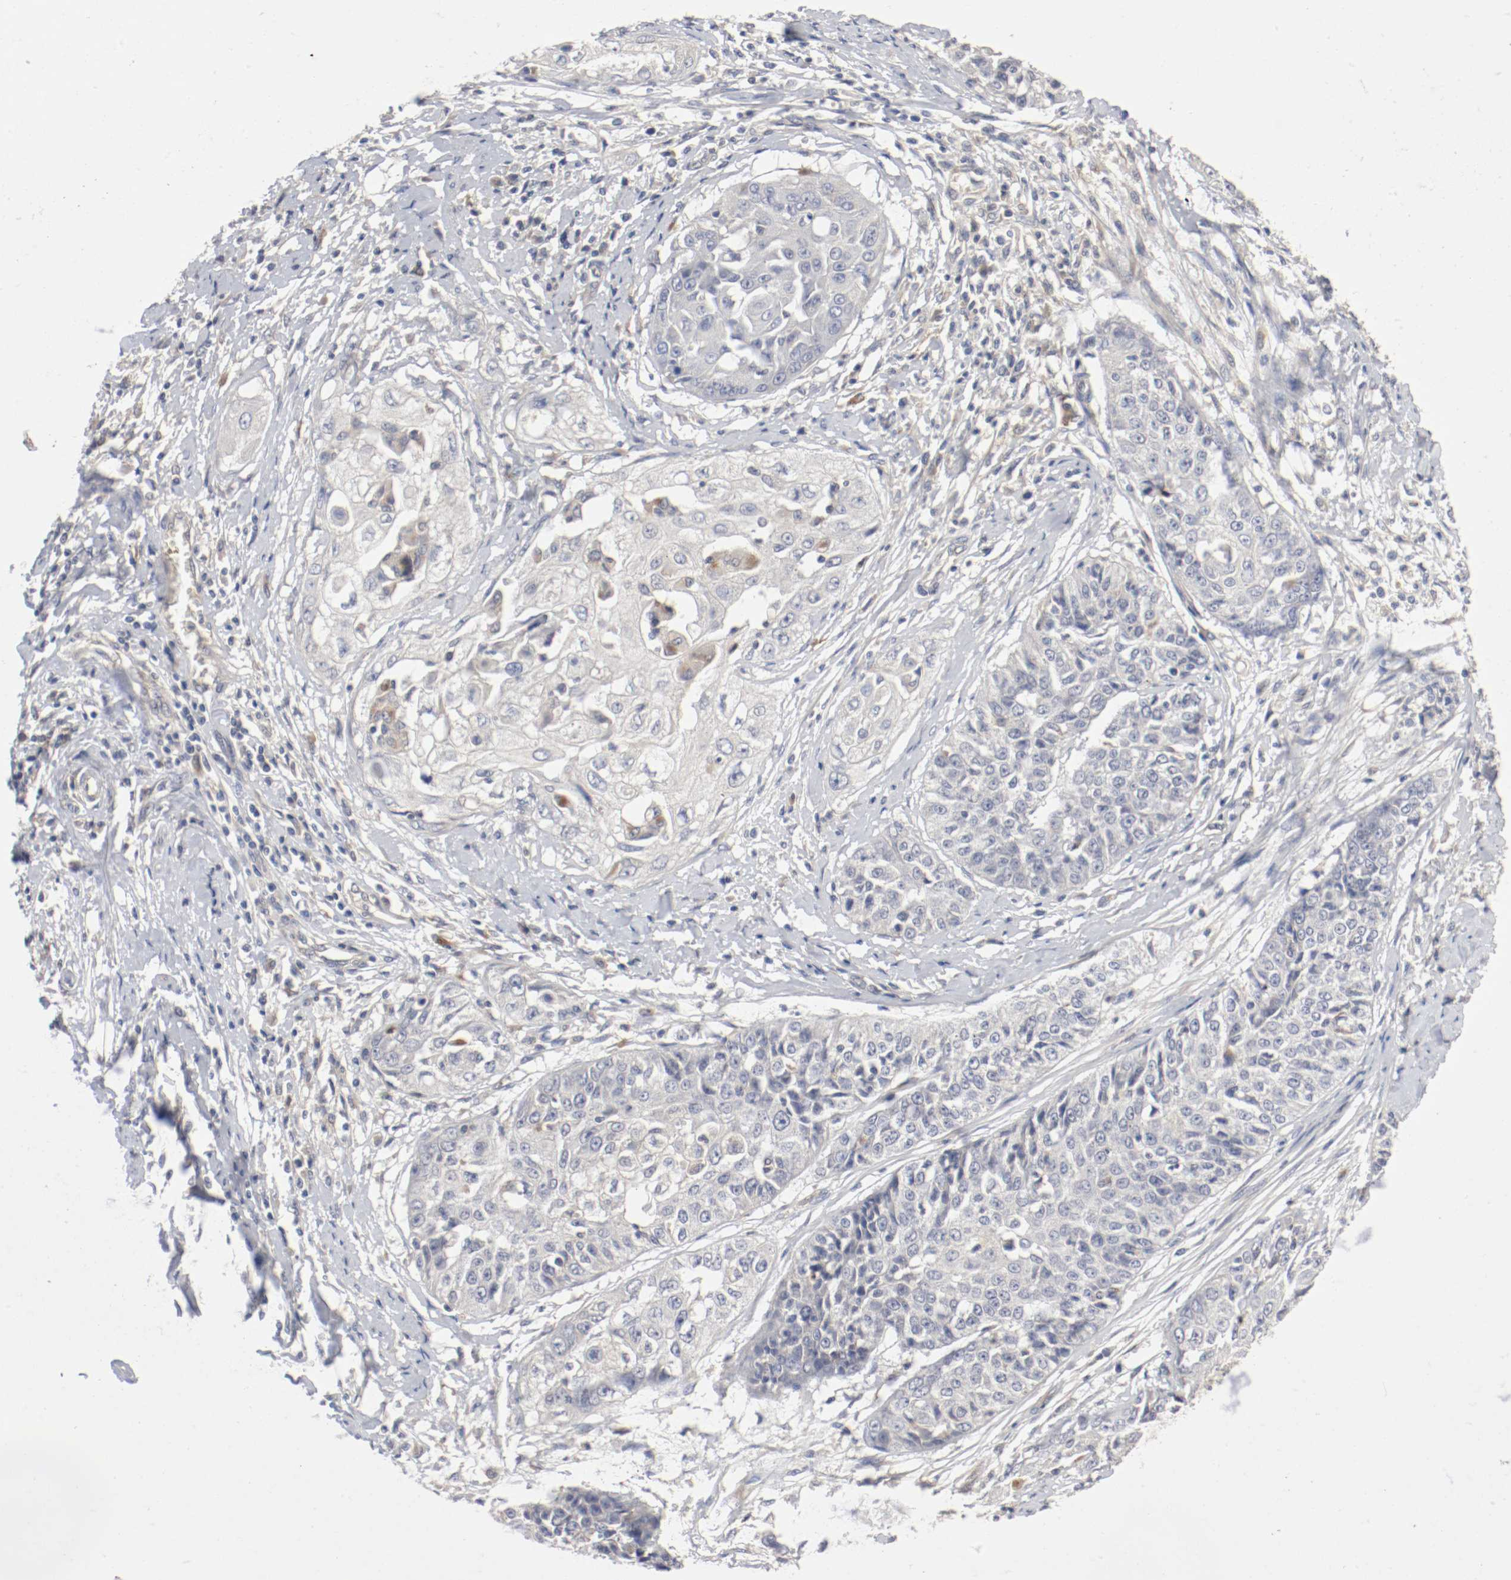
{"staining": {"intensity": "weak", "quantity": "<25%", "location": "cytoplasmic/membranous"}, "tissue": "cervical cancer", "cell_type": "Tumor cells", "image_type": "cancer", "snomed": [{"axis": "morphology", "description": "Squamous cell carcinoma, NOS"}, {"axis": "topography", "description": "Cervix"}], "caption": "This is an immunohistochemistry (IHC) image of cervical cancer (squamous cell carcinoma). There is no positivity in tumor cells.", "gene": "REN", "patient": {"sex": "female", "age": 64}}